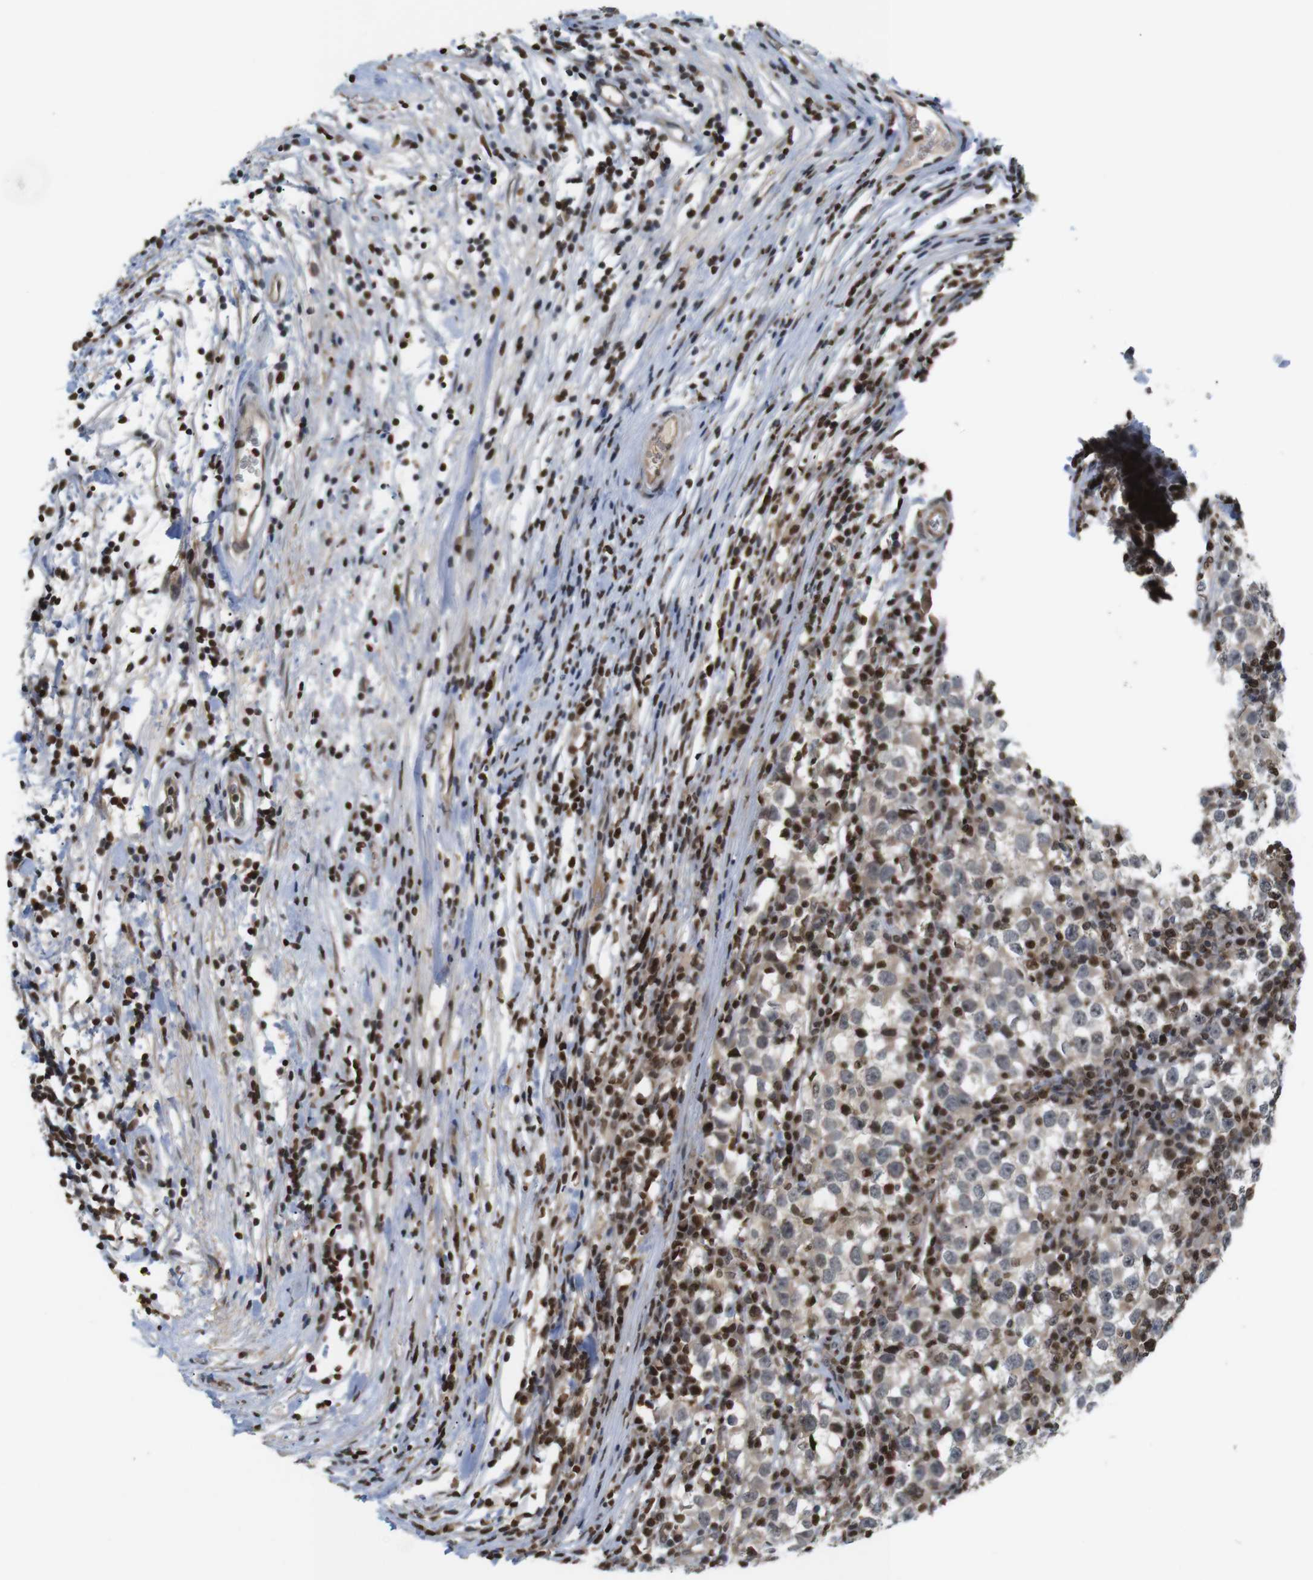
{"staining": {"intensity": "weak", "quantity": "25%-75%", "location": "cytoplasmic/membranous,nuclear"}, "tissue": "testis cancer", "cell_type": "Tumor cells", "image_type": "cancer", "snomed": [{"axis": "morphology", "description": "Seminoma, NOS"}, {"axis": "topography", "description": "Testis"}], "caption": "An immunohistochemistry (IHC) histopathology image of tumor tissue is shown. Protein staining in brown highlights weak cytoplasmic/membranous and nuclear positivity in testis cancer within tumor cells.", "gene": "MBD1", "patient": {"sex": "male", "age": 65}}